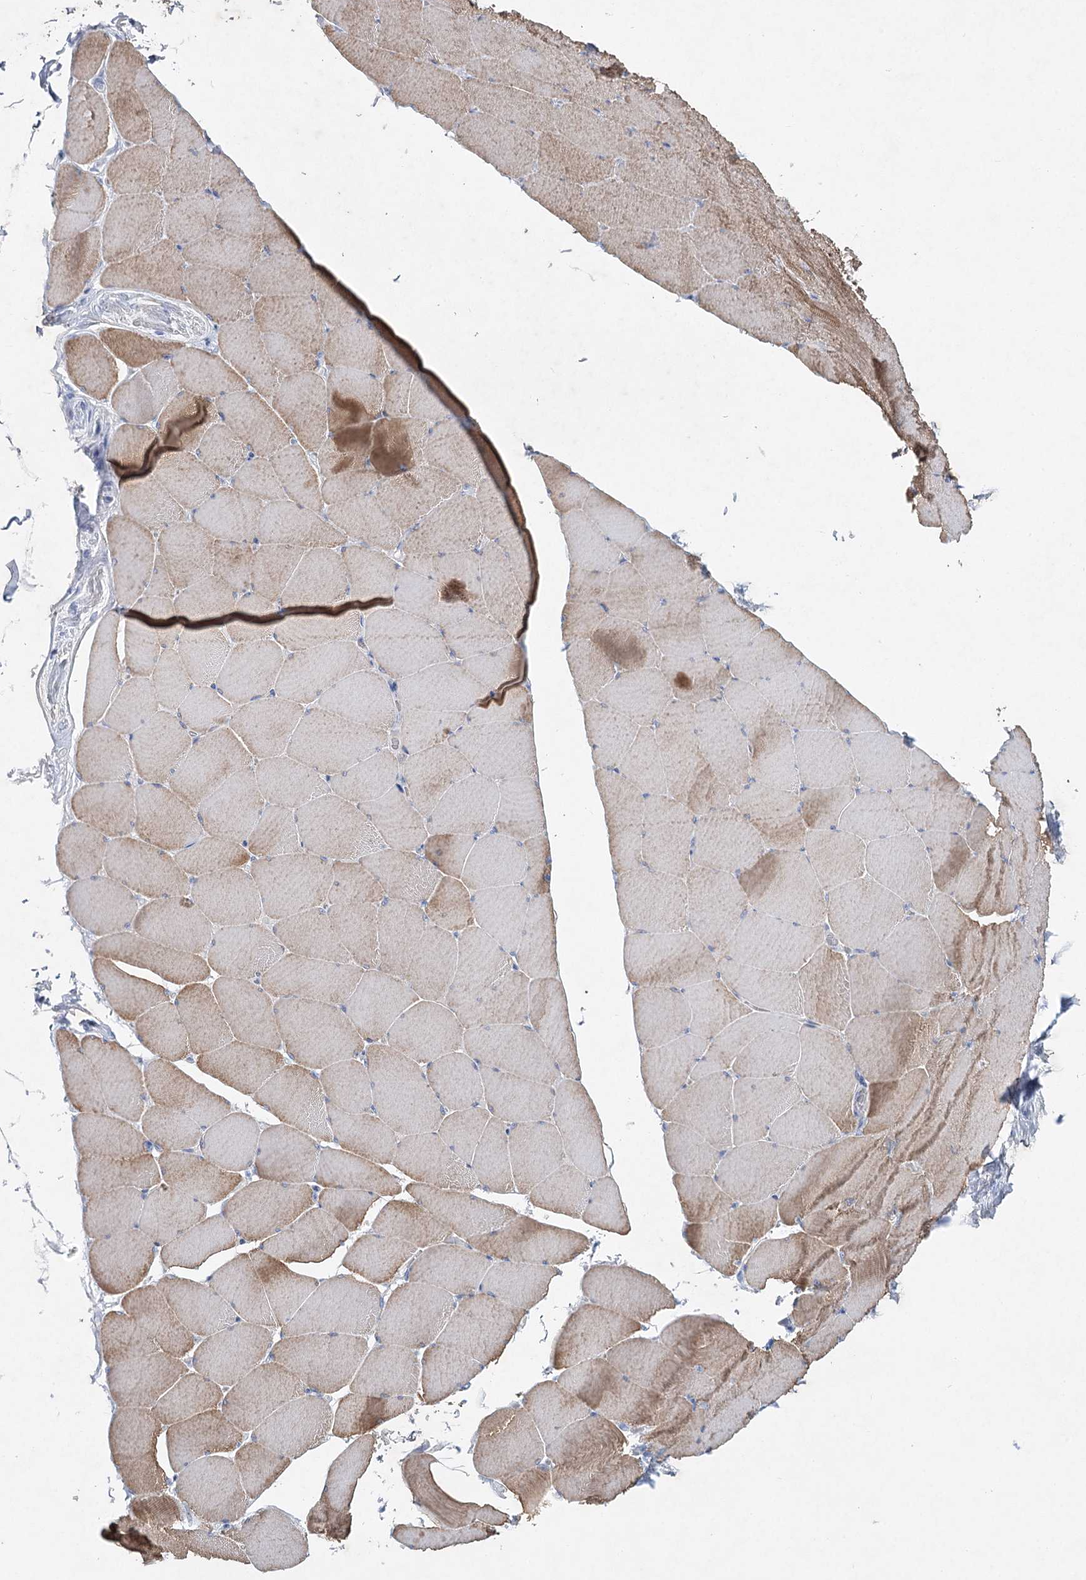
{"staining": {"intensity": "weak", "quantity": "25%-75%", "location": "cytoplasmic/membranous"}, "tissue": "skeletal muscle", "cell_type": "Myocytes", "image_type": "normal", "snomed": [{"axis": "morphology", "description": "Normal tissue, NOS"}, {"axis": "topography", "description": "Skeletal muscle"}], "caption": "Immunohistochemistry micrograph of benign skeletal muscle: human skeletal muscle stained using immunohistochemistry (IHC) demonstrates low levels of weak protein expression localized specifically in the cytoplasmic/membranous of myocytes, appearing as a cytoplasmic/membranous brown color.", "gene": "MAP3K13", "patient": {"sex": "male", "age": 62}}